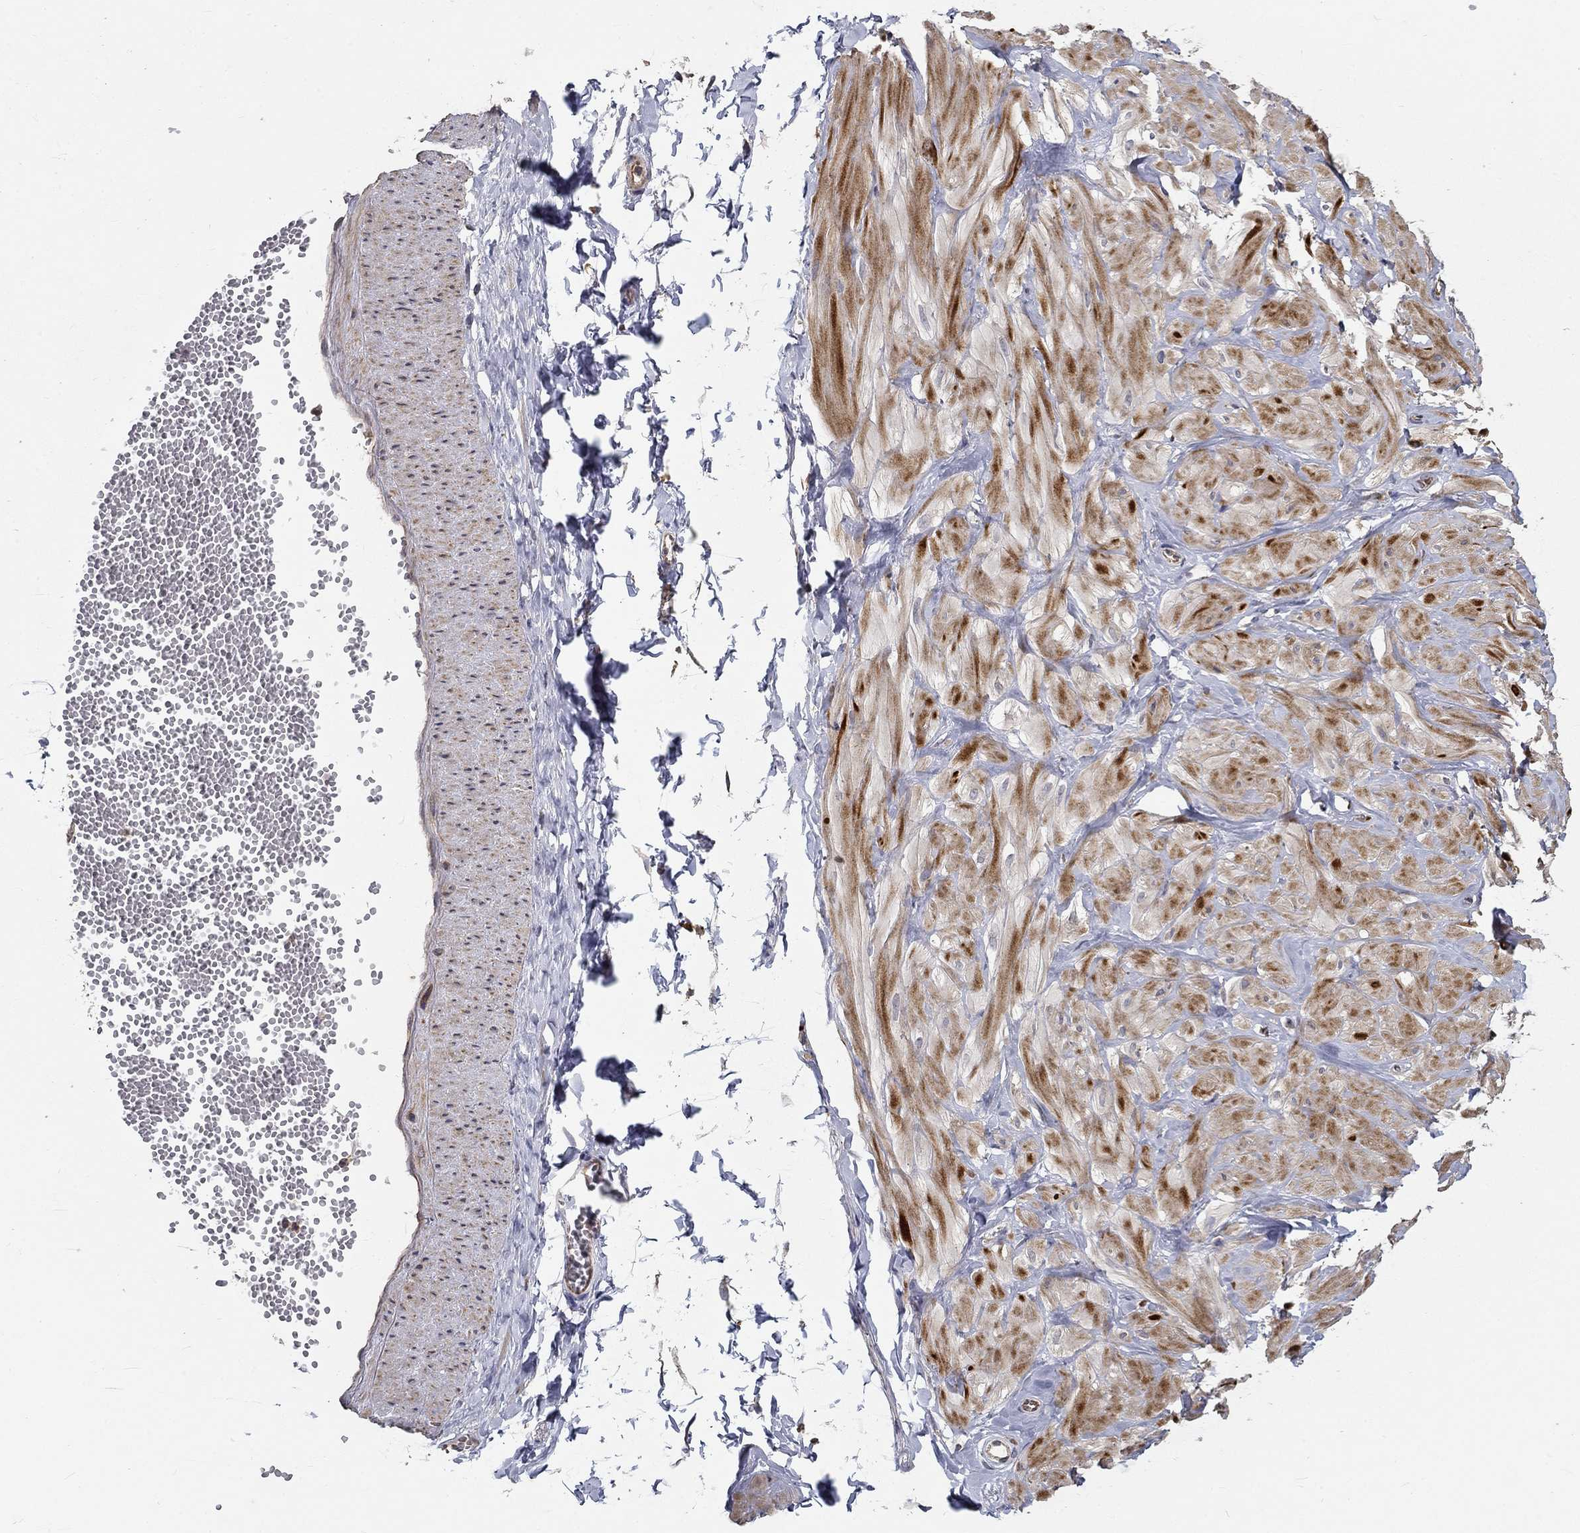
{"staining": {"intensity": "negative", "quantity": "none", "location": "none"}, "tissue": "adipose tissue", "cell_type": "Adipocytes", "image_type": "normal", "snomed": [{"axis": "morphology", "description": "Normal tissue, NOS"}, {"axis": "topography", "description": "Smooth muscle"}, {"axis": "topography", "description": "Peripheral nerve tissue"}], "caption": "This is an immunohistochemistry histopathology image of benign adipose tissue. There is no expression in adipocytes.", "gene": "ALDH4A1", "patient": {"sex": "male", "age": 22}}